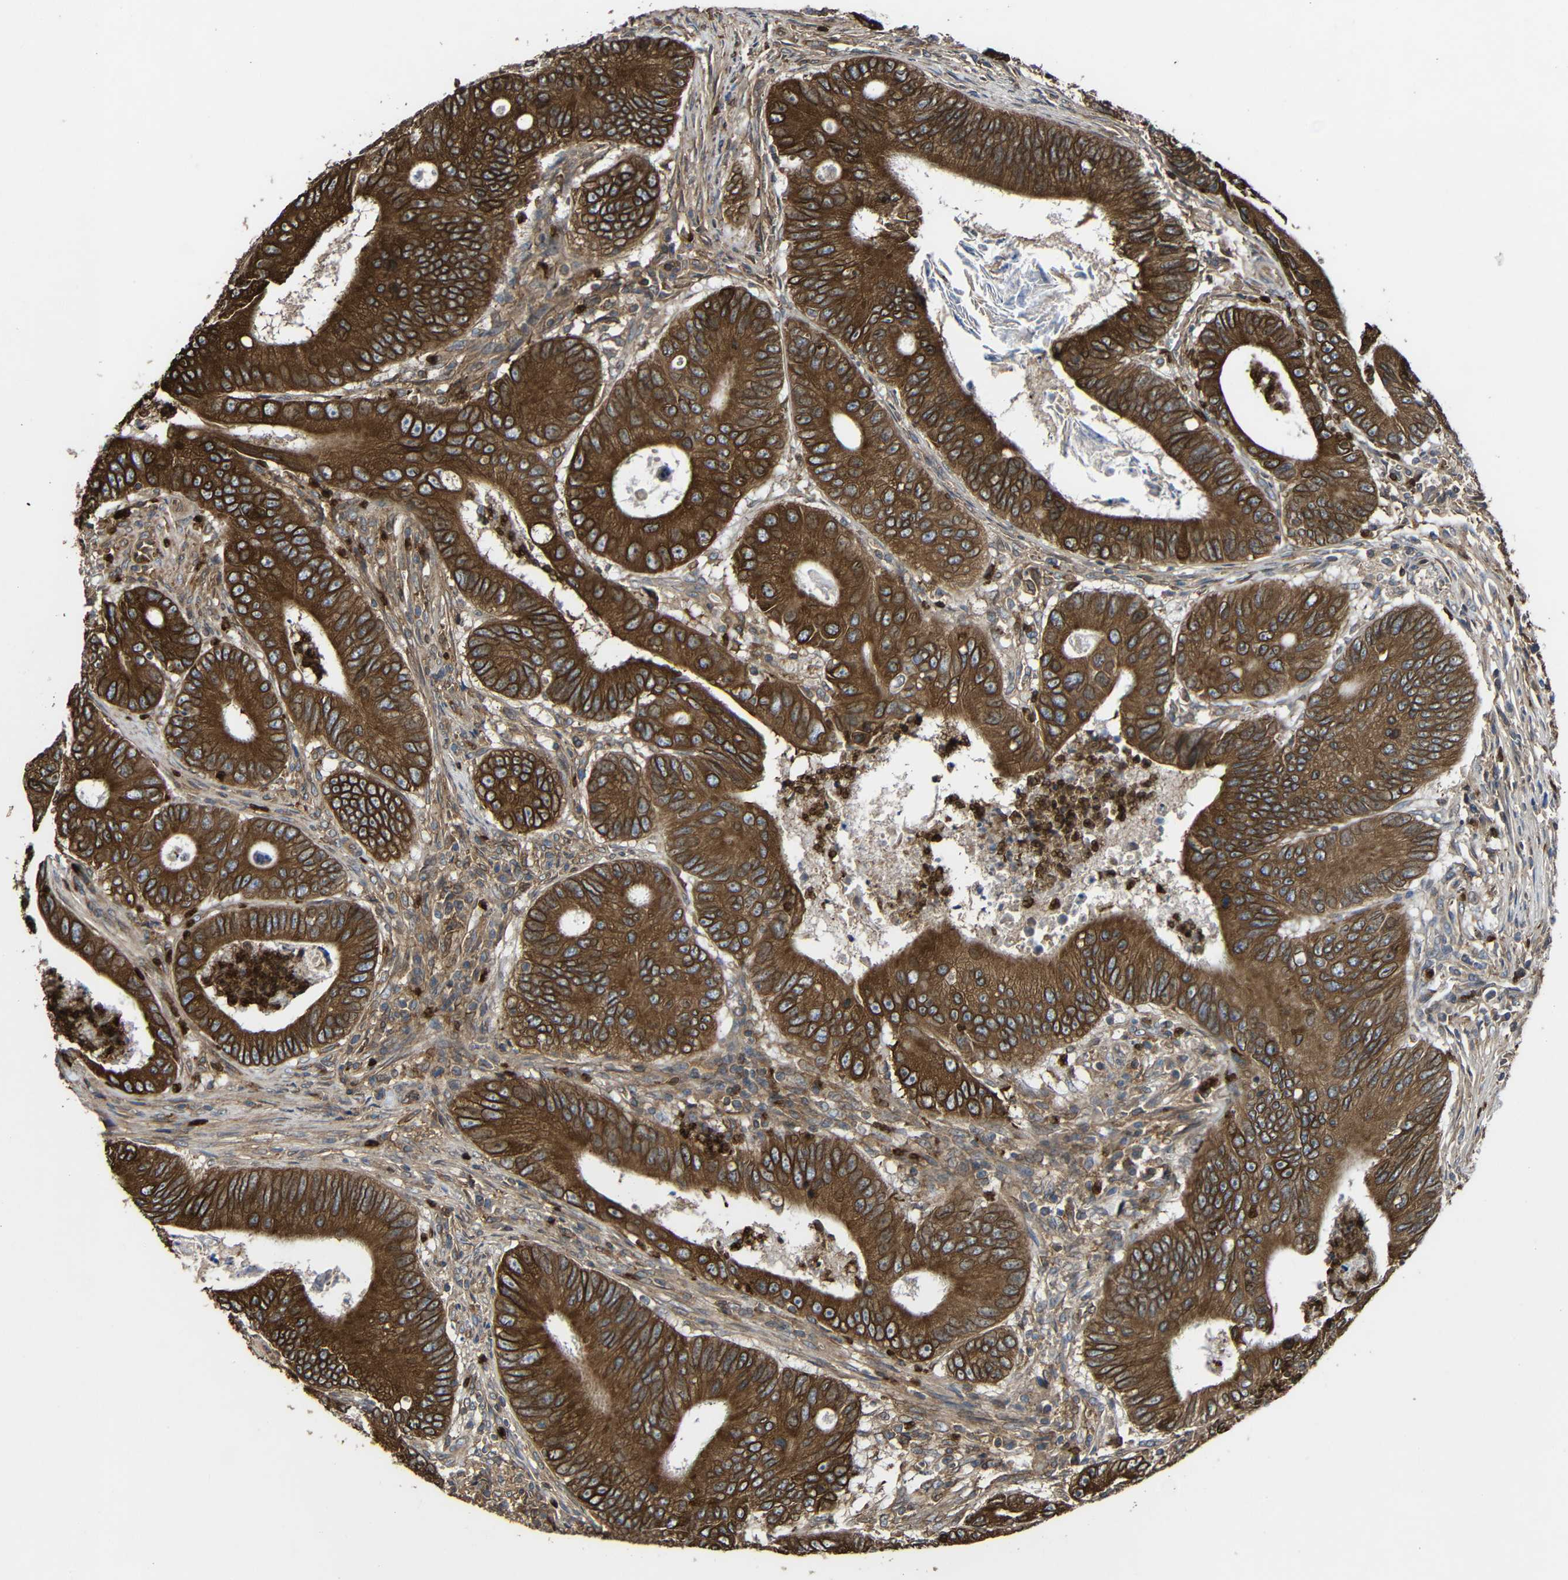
{"staining": {"intensity": "strong", "quantity": ">75%", "location": "cytoplasmic/membranous"}, "tissue": "colorectal cancer", "cell_type": "Tumor cells", "image_type": "cancer", "snomed": [{"axis": "morphology", "description": "Inflammation, NOS"}, {"axis": "morphology", "description": "Adenocarcinoma, NOS"}, {"axis": "topography", "description": "Colon"}], "caption": "Colorectal adenocarcinoma stained with DAB immunohistochemistry exhibits high levels of strong cytoplasmic/membranous staining in approximately >75% of tumor cells.", "gene": "TREM2", "patient": {"sex": "male", "age": 72}}